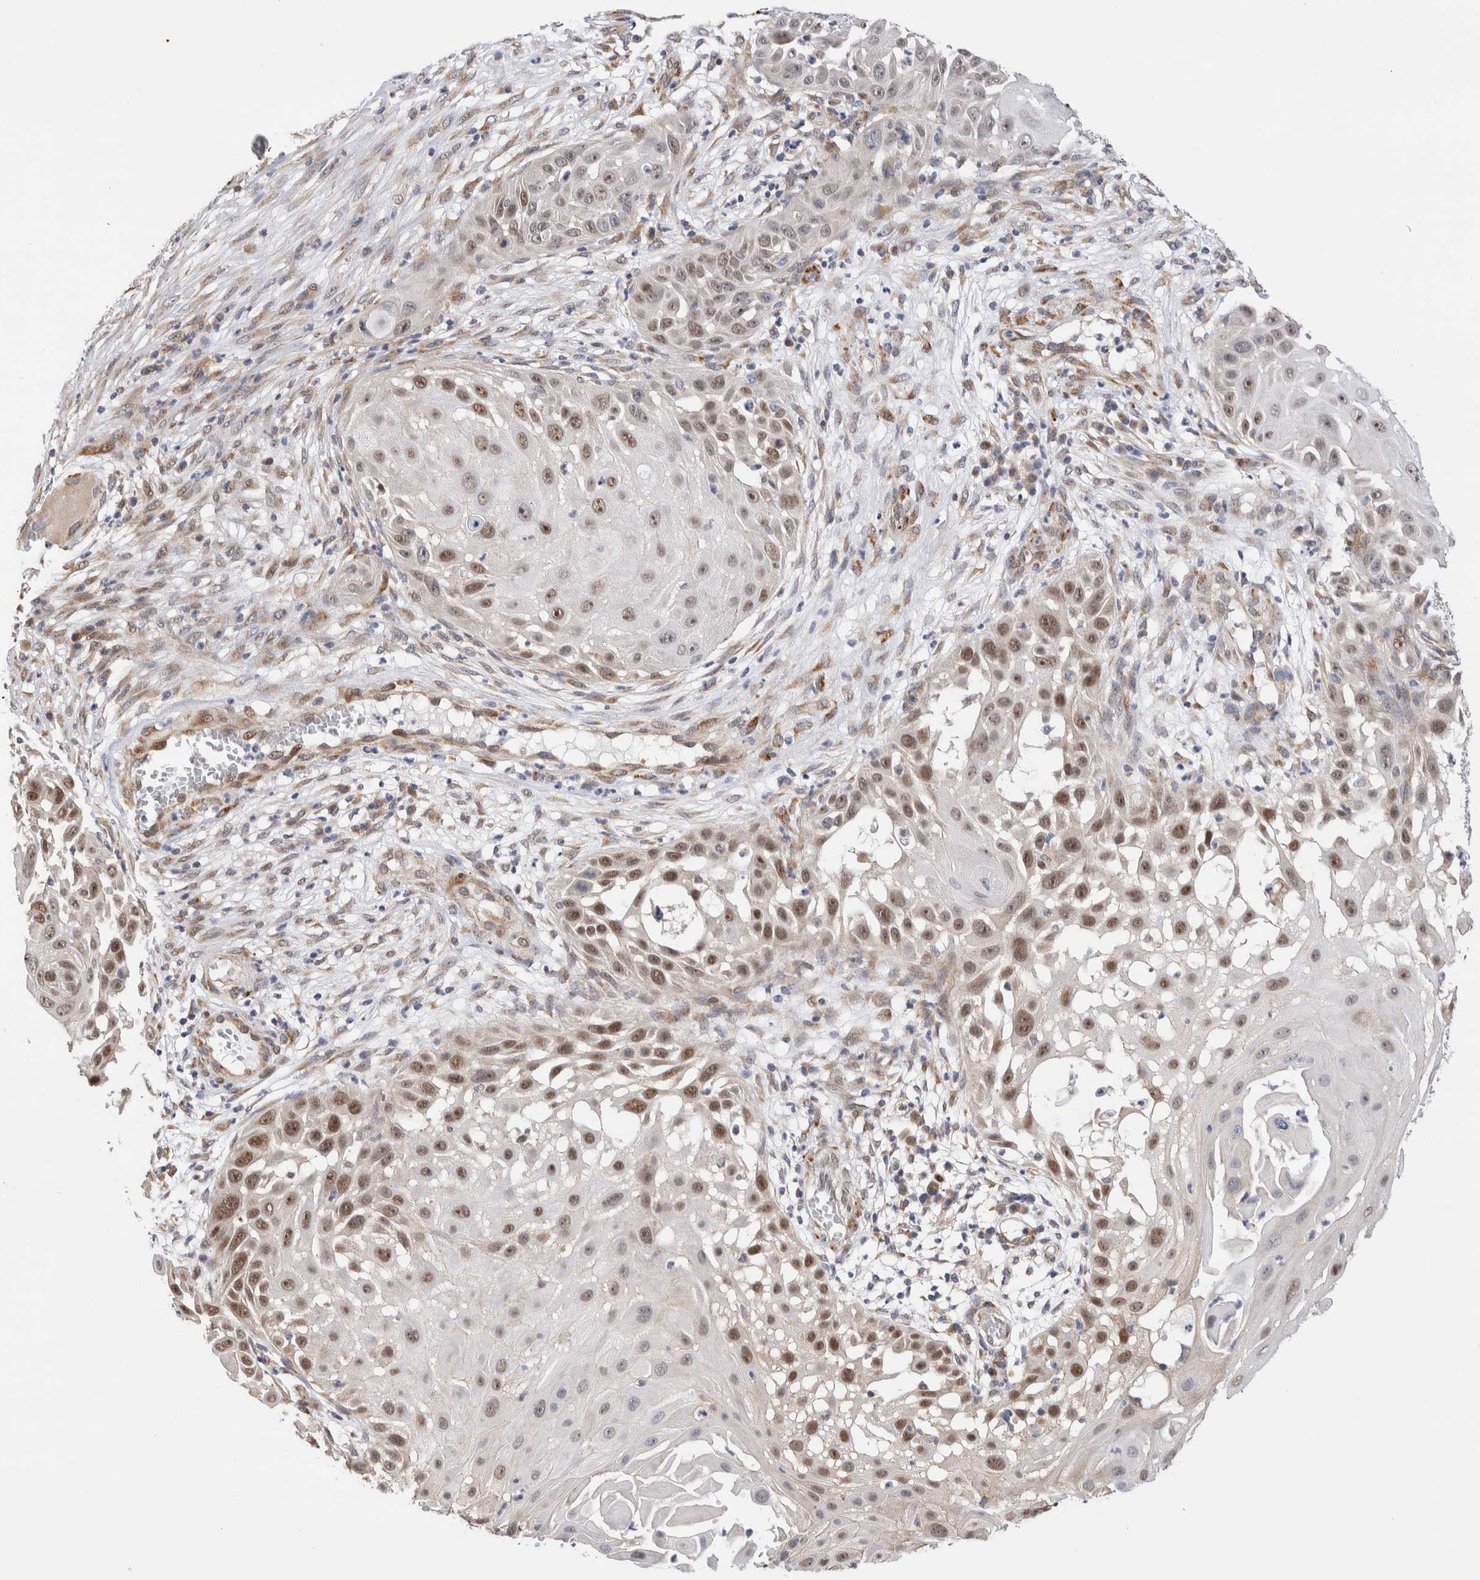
{"staining": {"intensity": "moderate", "quantity": "25%-75%", "location": "nuclear"}, "tissue": "skin cancer", "cell_type": "Tumor cells", "image_type": "cancer", "snomed": [{"axis": "morphology", "description": "Squamous cell carcinoma, NOS"}, {"axis": "topography", "description": "Skin"}], "caption": "Immunohistochemistry photomicrograph of neoplastic tissue: human squamous cell carcinoma (skin) stained using immunohistochemistry demonstrates medium levels of moderate protein expression localized specifically in the nuclear of tumor cells, appearing as a nuclear brown color.", "gene": "NSMAF", "patient": {"sex": "female", "age": 44}}